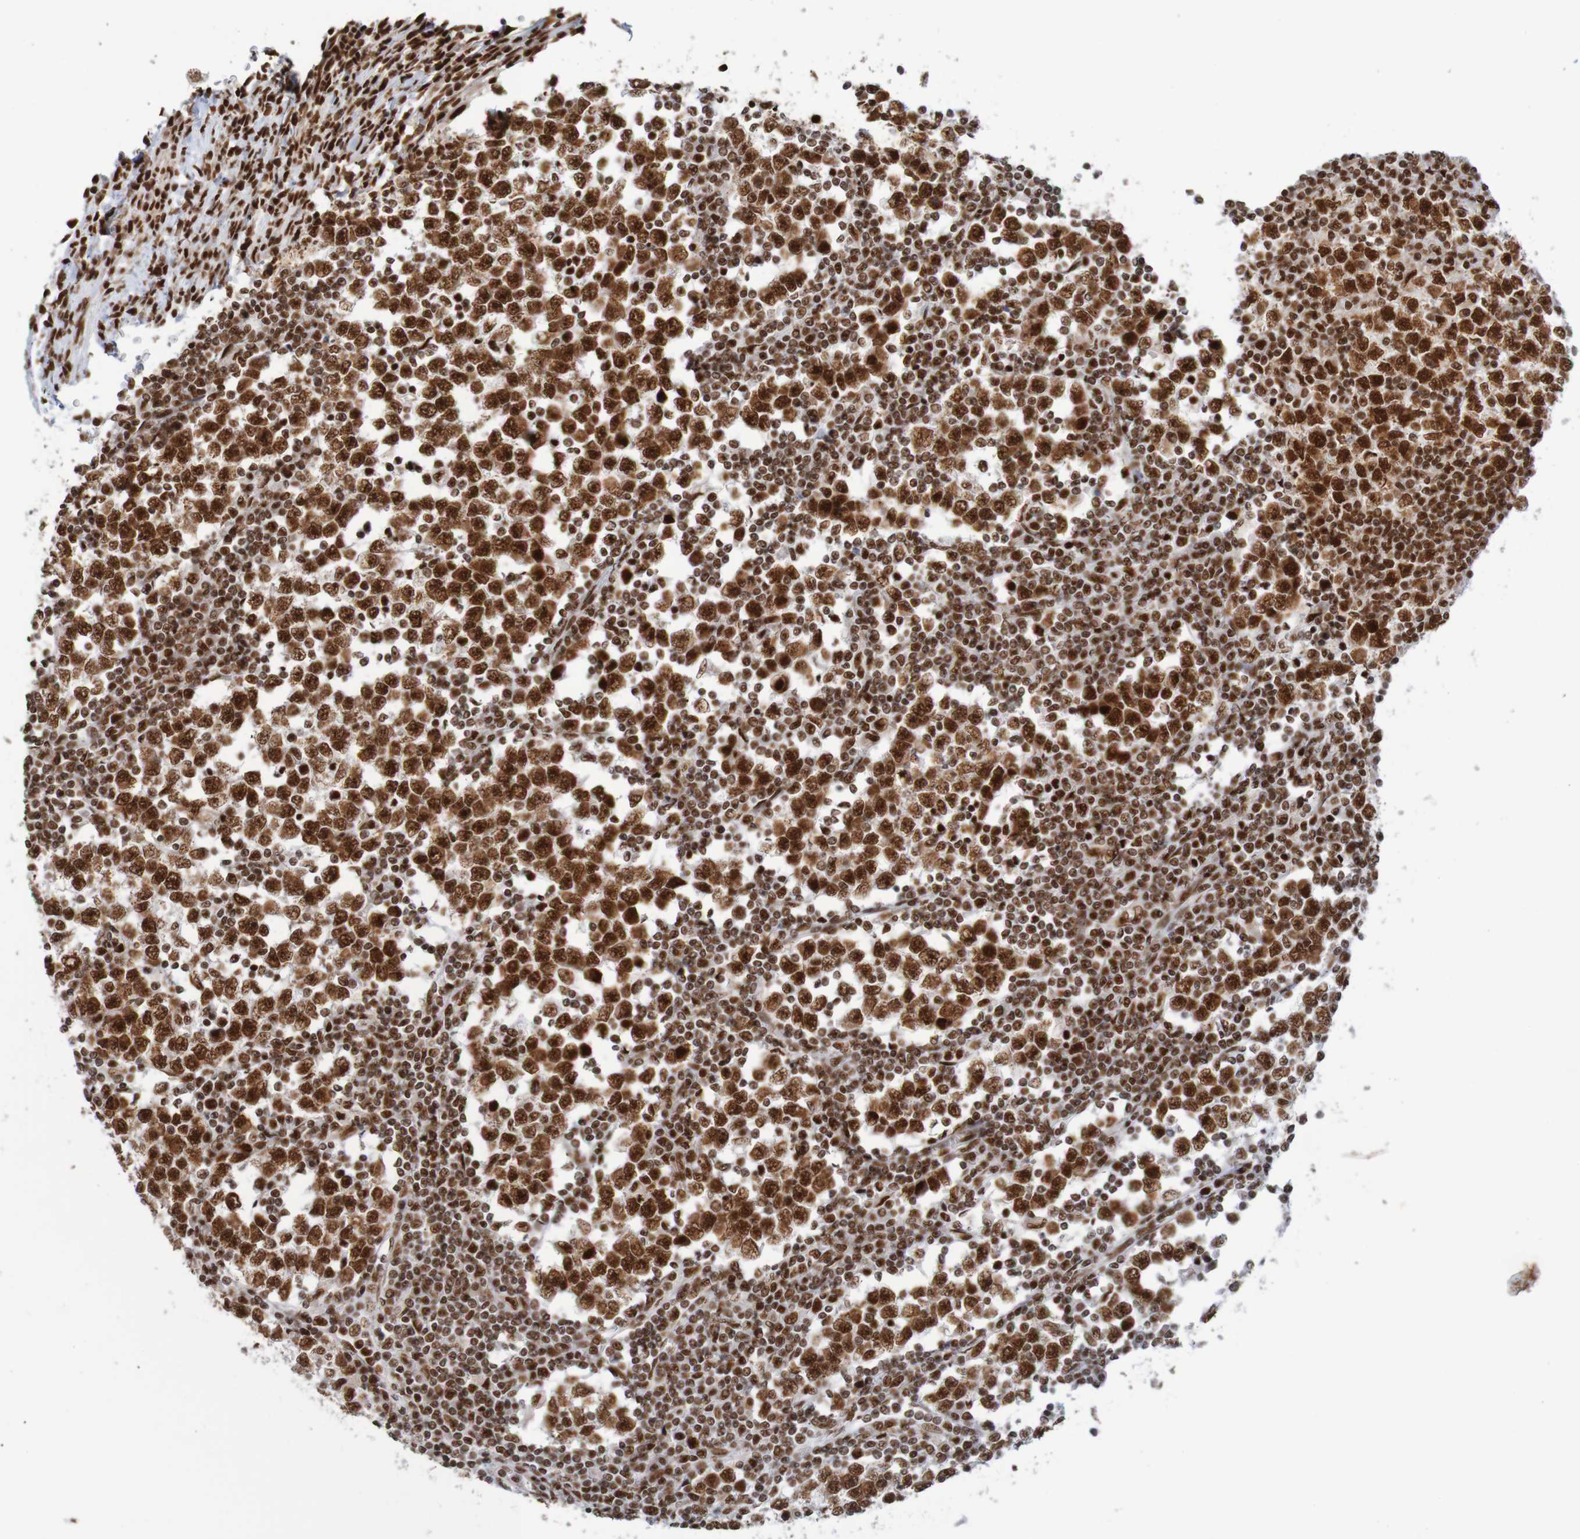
{"staining": {"intensity": "strong", "quantity": ">75%", "location": "nuclear"}, "tissue": "testis cancer", "cell_type": "Tumor cells", "image_type": "cancer", "snomed": [{"axis": "morphology", "description": "Seminoma, NOS"}, {"axis": "topography", "description": "Testis"}], "caption": "Strong nuclear expression is identified in about >75% of tumor cells in testis cancer.", "gene": "THRAP3", "patient": {"sex": "male", "age": 65}}